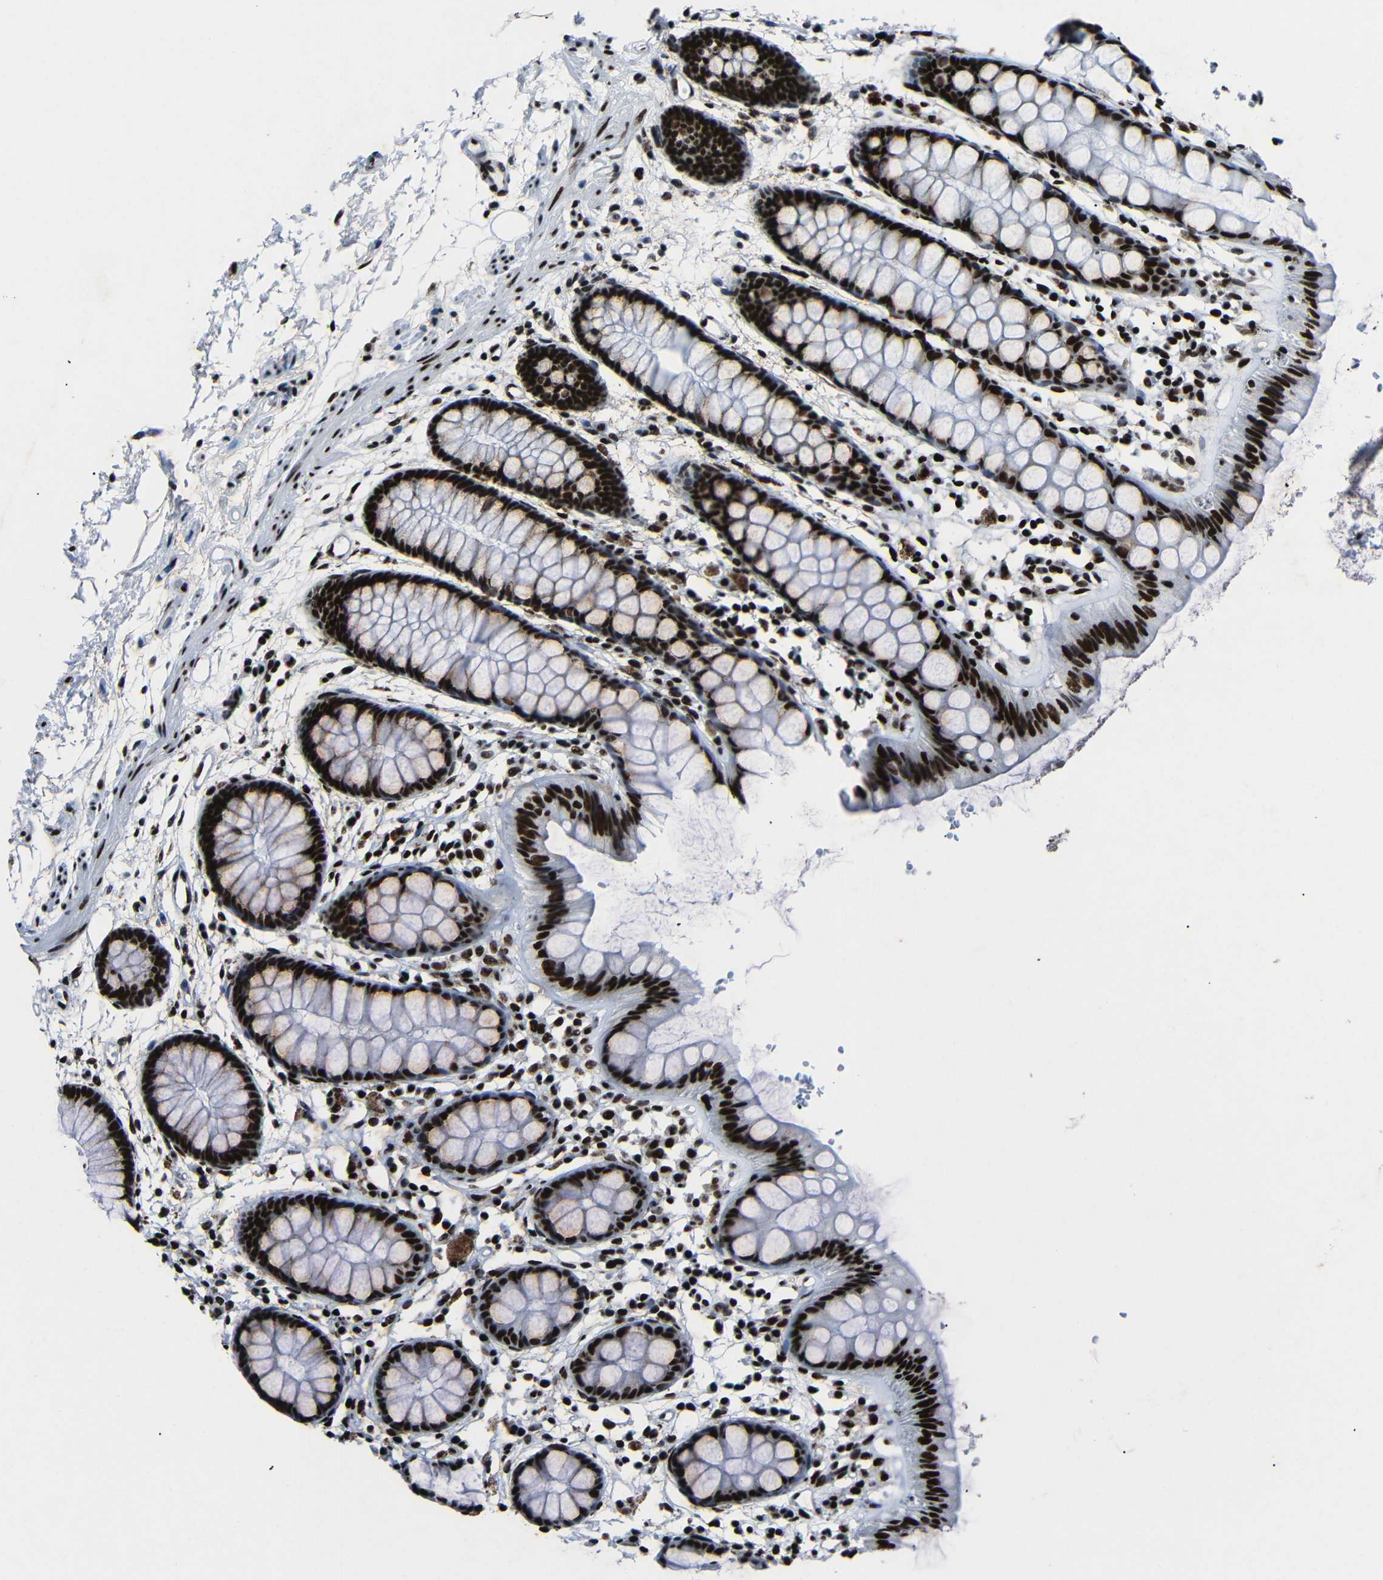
{"staining": {"intensity": "strong", "quantity": ">75%", "location": "nuclear"}, "tissue": "rectum", "cell_type": "Glandular cells", "image_type": "normal", "snomed": [{"axis": "morphology", "description": "Normal tissue, NOS"}, {"axis": "topography", "description": "Rectum"}], "caption": "Protein expression analysis of benign rectum shows strong nuclear positivity in approximately >75% of glandular cells.", "gene": "SRSF1", "patient": {"sex": "female", "age": 66}}